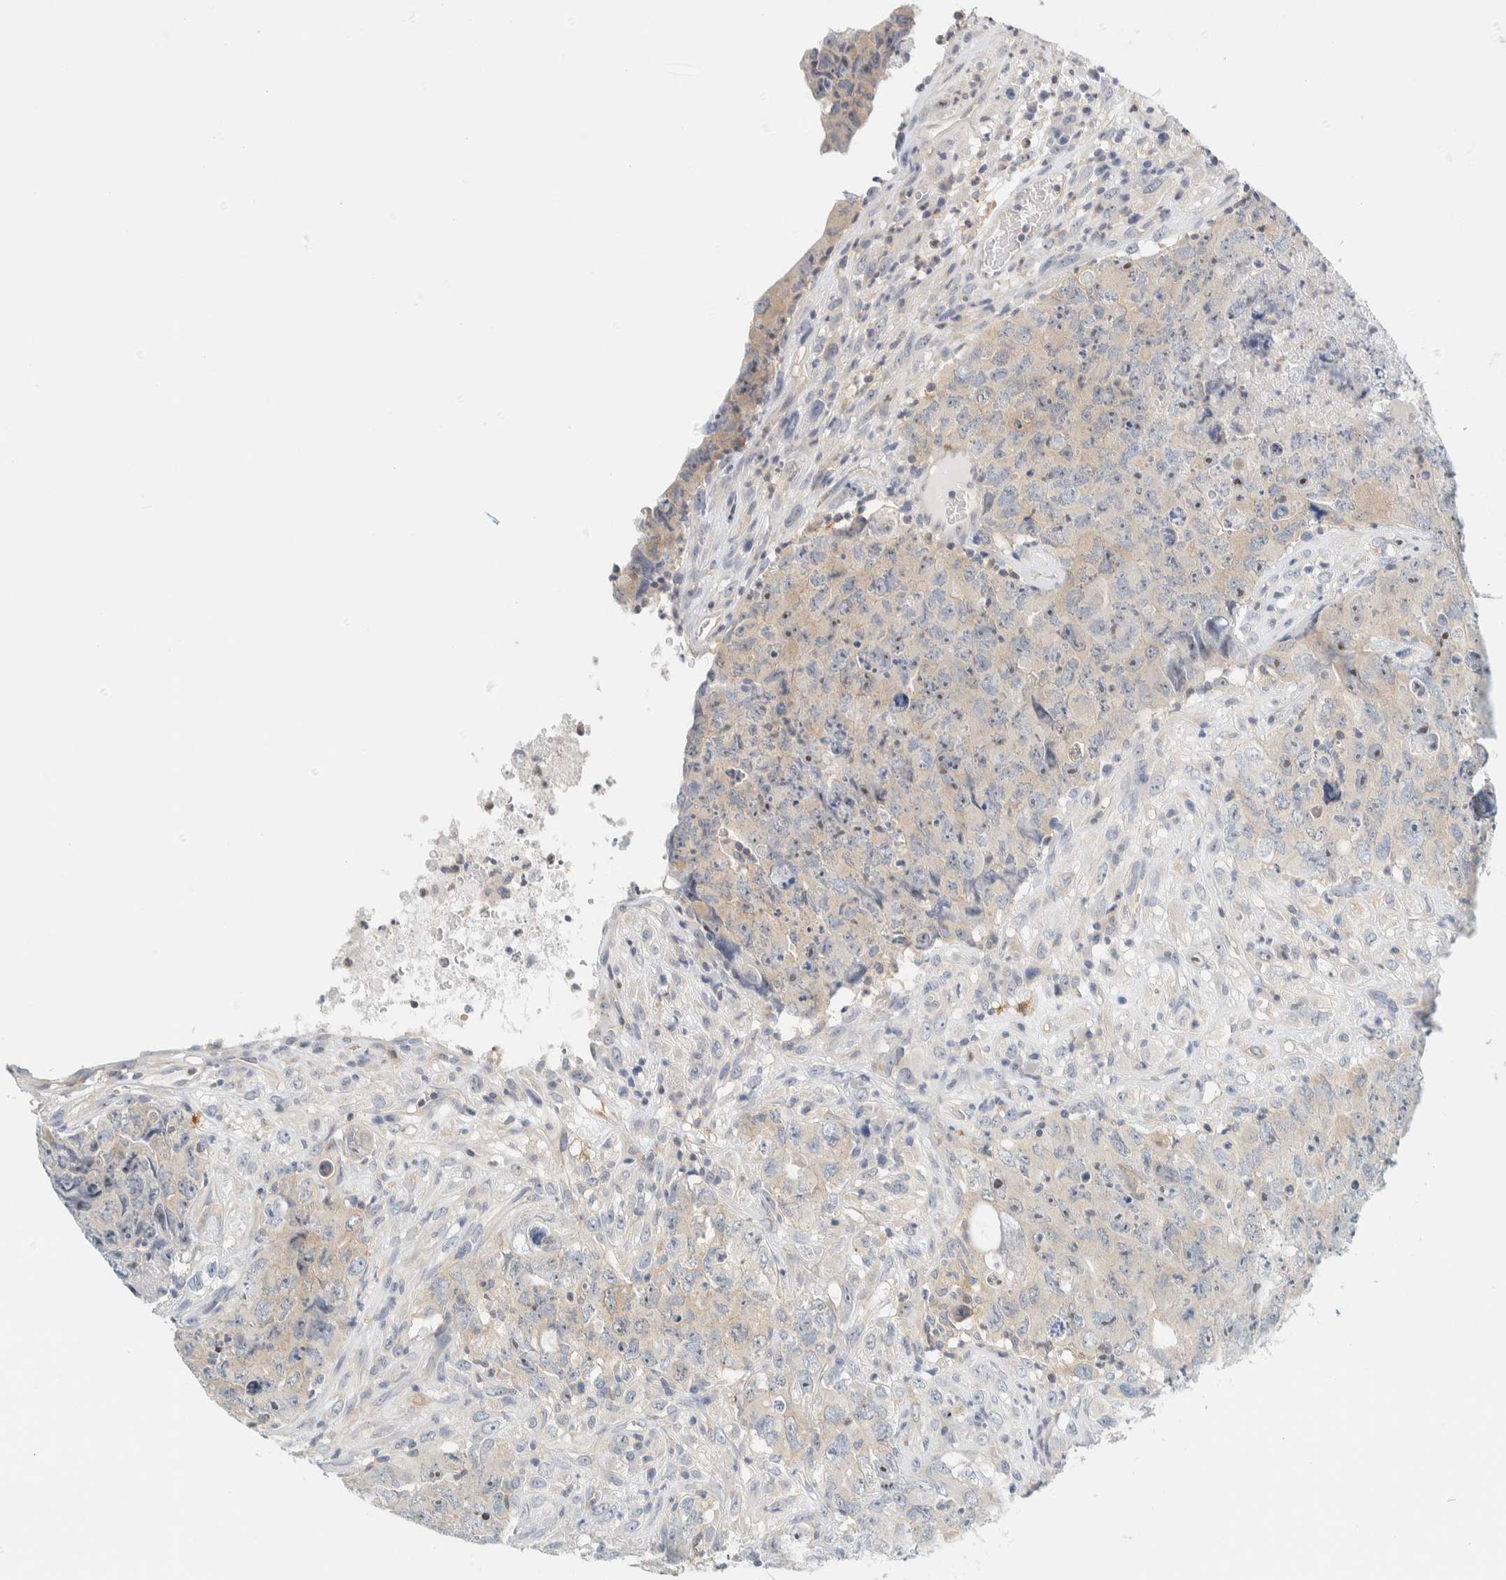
{"staining": {"intensity": "moderate", "quantity": "25%-75%", "location": "nuclear"}, "tissue": "testis cancer", "cell_type": "Tumor cells", "image_type": "cancer", "snomed": [{"axis": "morphology", "description": "Carcinoma, Embryonal, NOS"}, {"axis": "topography", "description": "Testis"}], "caption": "DAB (3,3'-diaminobenzidine) immunohistochemical staining of testis embryonal carcinoma exhibits moderate nuclear protein staining in about 25%-75% of tumor cells.", "gene": "NDE1", "patient": {"sex": "male", "age": 32}}